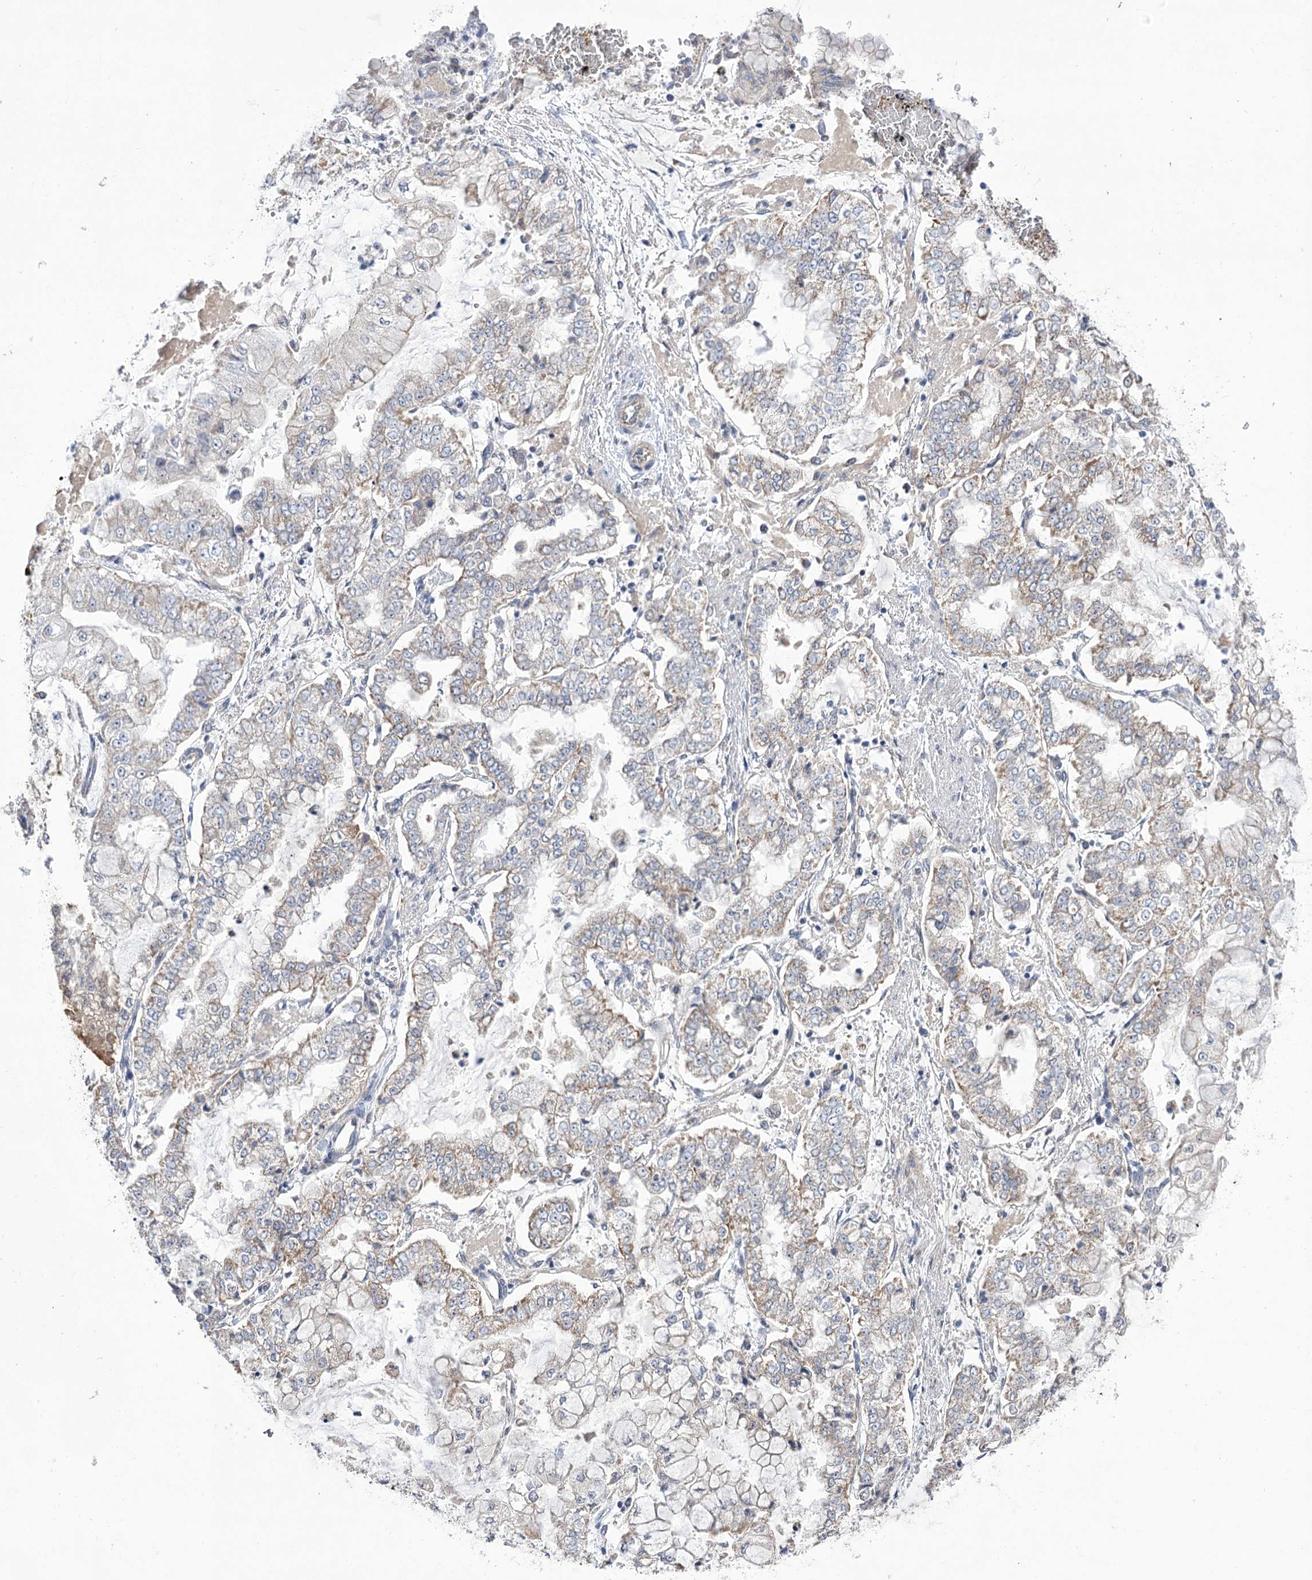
{"staining": {"intensity": "weak", "quantity": "25%-75%", "location": "cytoplasmic/membranous"}, "tissue": "stomach cancer", "cell_type": "Tumor cells", "image_type": "cancer", "snomed": [{"axis": "morphology", "description": "Adenocarcinoma, NOS"}, {"axis": "topography", "description": "Stomach"}], "caption": "DAB immunohistochemical staining of human stomach cancer (adenocarcinoma) displays weak cytoplasmic/membranous protein expression in approximately 25%-75% of tumor cells.", "gene": "ECHDC3", "patient": {"sex": "male", "age": 76}}